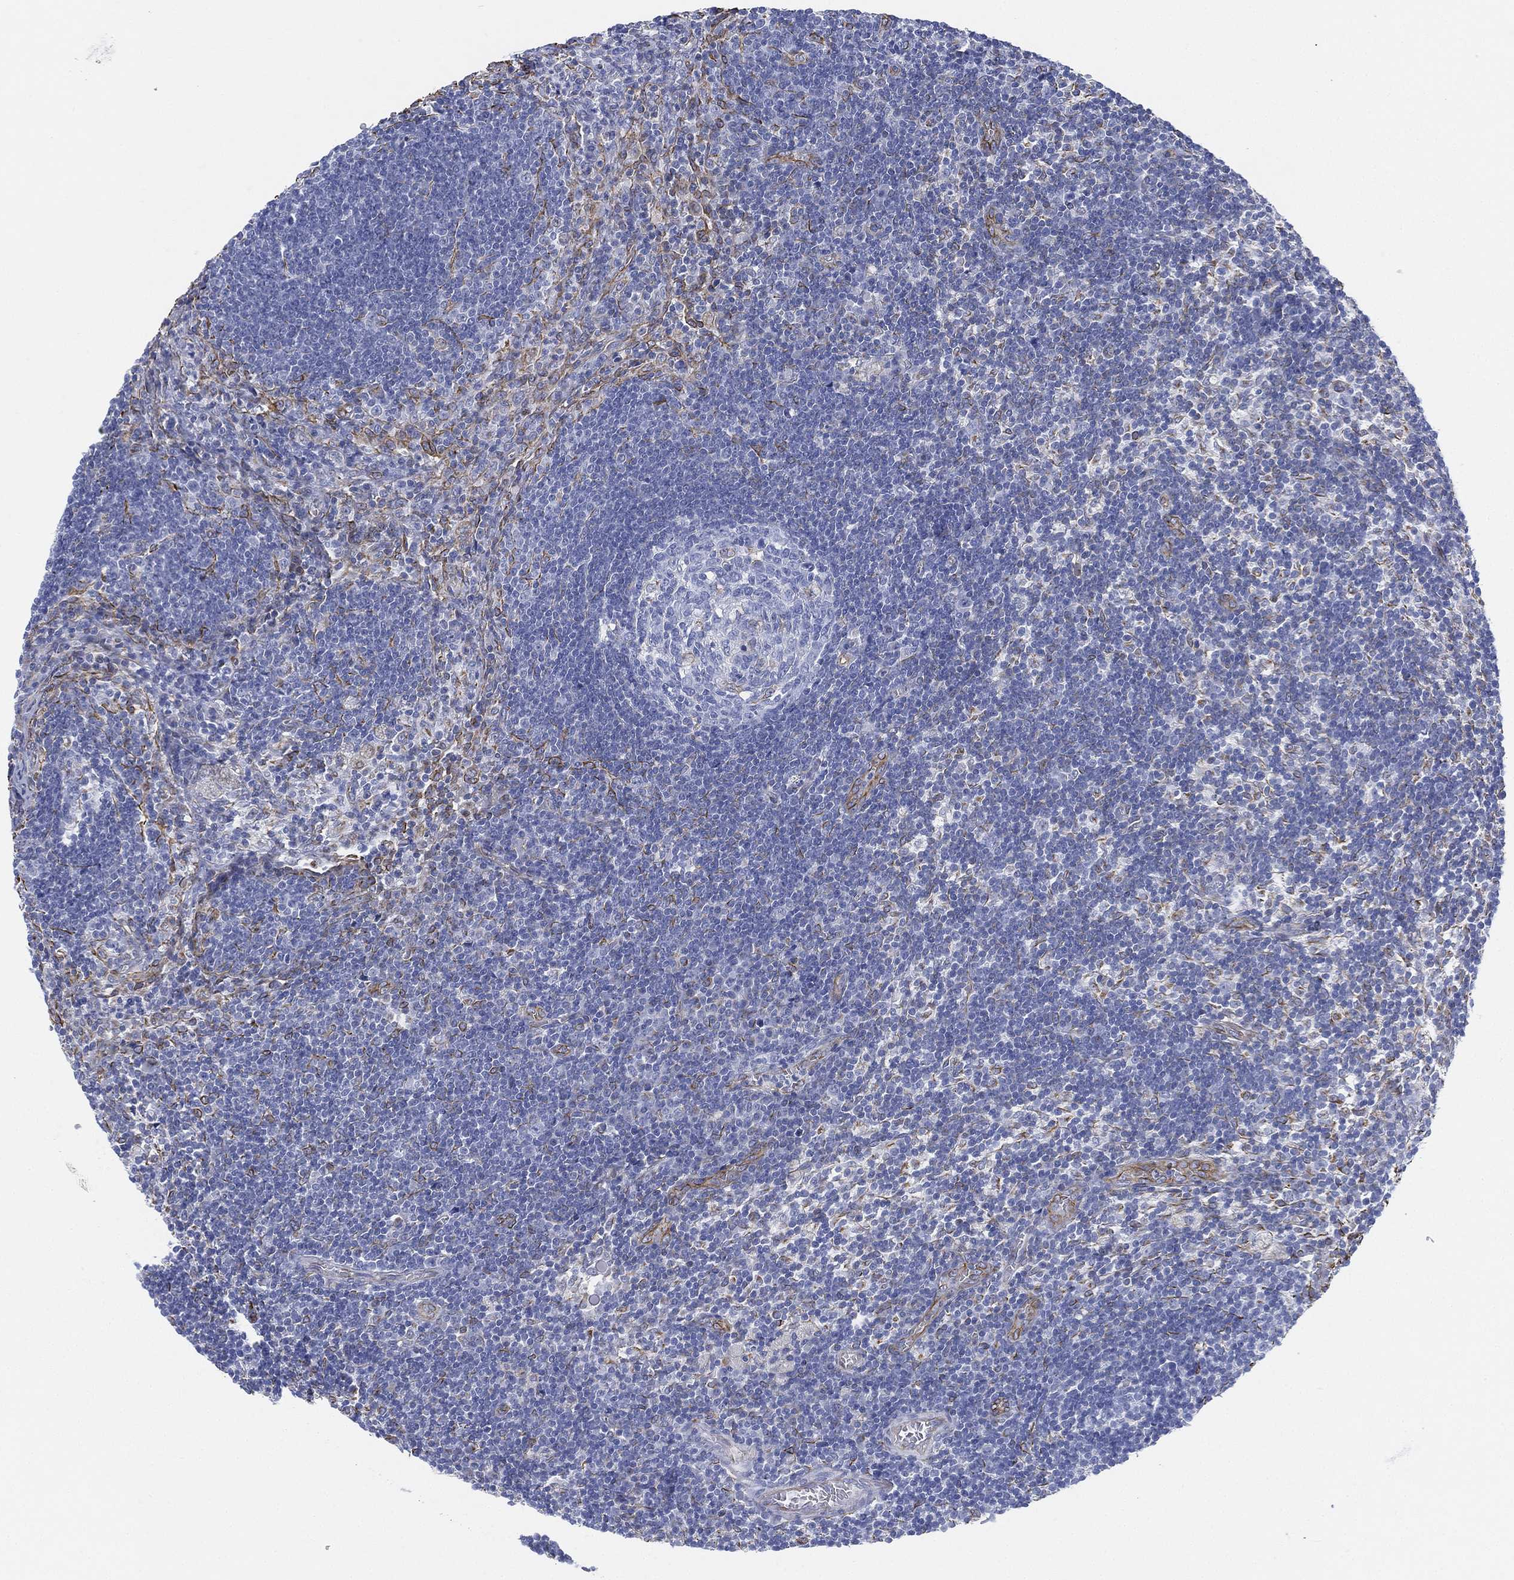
{"staining": {"intensity": "negative", "quantity": "none", "location": "none"}, "tissue": "lymph node", "cell_type": "Germinal center cells", "image_type": "normal", "snomed": [{"axis": "morphology", "description": "Normal tissue, NOS"}, {"axis": "morphology", "description": "Adenocarcinoma, NOS"}, {"axis": "topography", "description": "Lymph node"}, {"axis": "topography", "description": "Pancreas"}], "caption": "There is no significant staining in germinal center cells of lymph node. The staining was performed using DAB (3,3'-diaminobenzidine) to visualize the protein expression in brown, while the nuclei were stained in blue with hematoxylin (Magnification: 20x).", "gene": "PSKH2", "patient": {"sex": "female", "age": 58}}